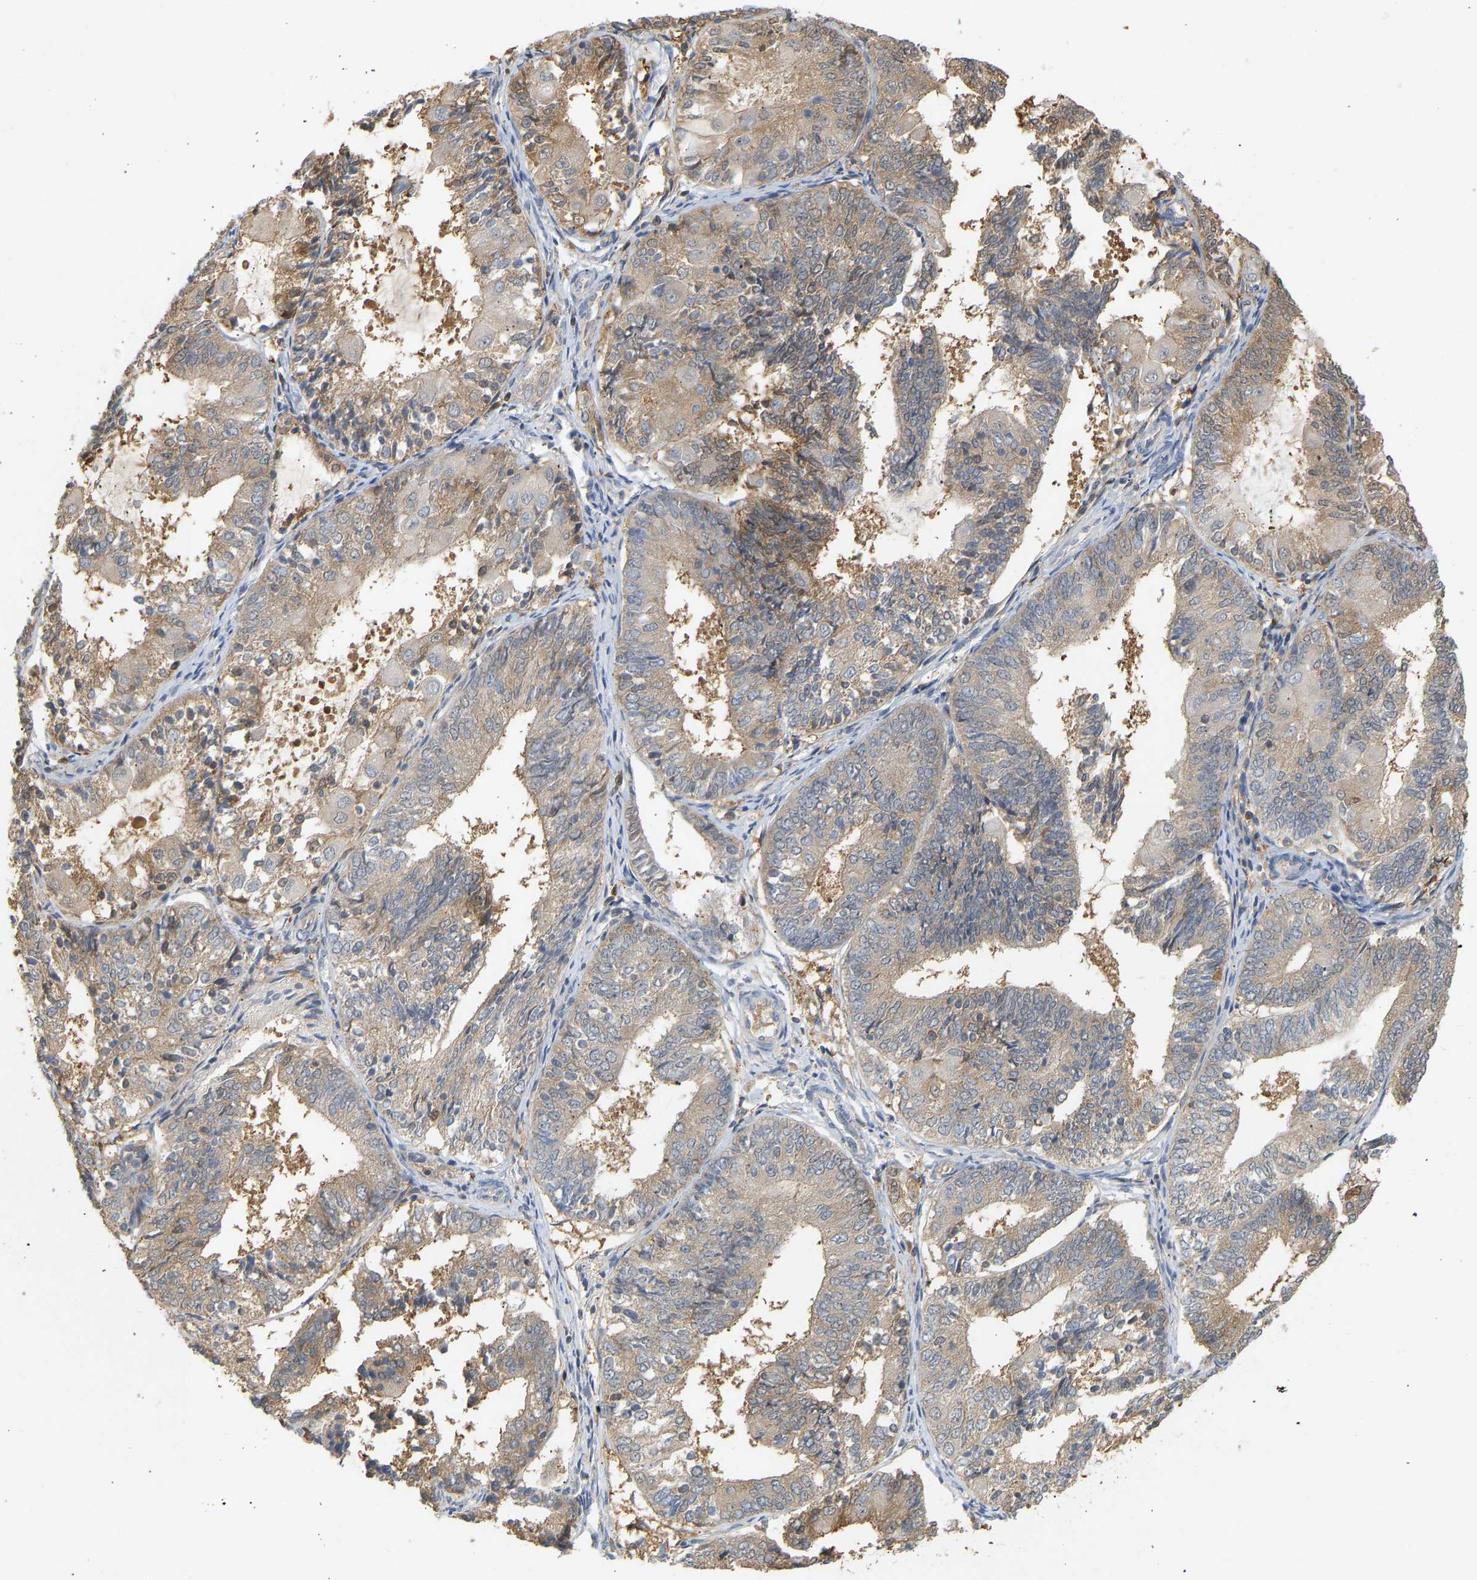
{"staining": {"intensity": "weak", "quantity": ">75%", "location": "cytoplasmic/membranous"}, "tissue": "endometrial cancer", "cell_type": "Tumor cells", "image_type": "cancer", "snomed": [{"axis": "morphology", "description": "Adenocarcinoma, NOS"}, {"axis": "topography", "description": "Endometrium"}], "caption": "Endometrial cancer stained with DAB IHC exhibits low levels of weak cytoplasmic/membranous positivity in approximately >75% of tumor cells.", "gene": "ENO1", "patient": {"sex": "female", "age": 81}}